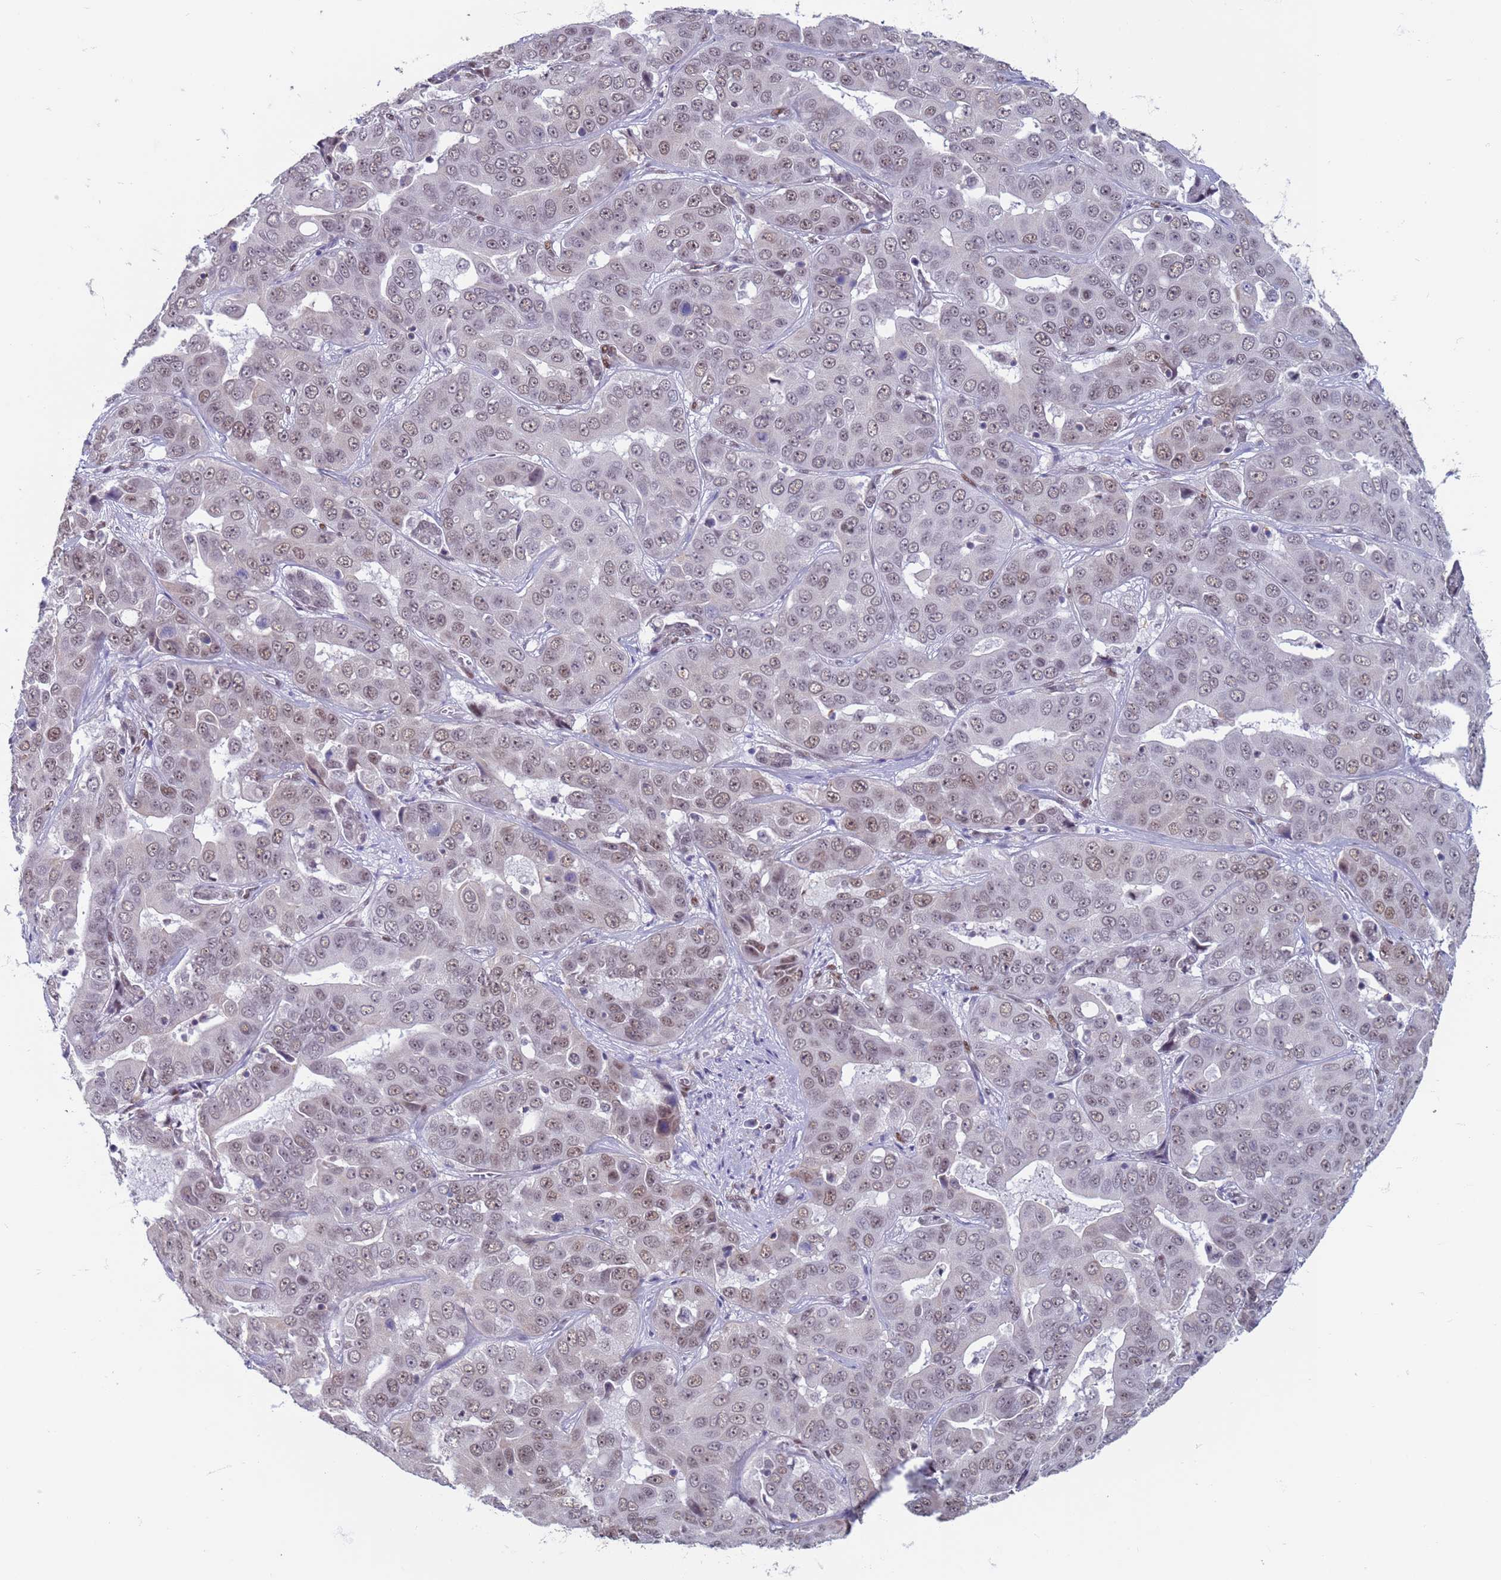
{"staining": {"intensity": "weak", "quantity": ">75%", "location": "nuclear"}, "tissue": "liver cancer", "cell_type": "Tumor cells", "image_type": "cancer", "snomed": [{"axis": "morphology", "description": "Cholangiocarcinoma"}, {"axis": "topography", "description": "Liver"}], "caption": "Cholangiocarcinoma (liver) stained for a protein (brown) reveals weak nuclear positive expression in about >75% of tumor cells.", "gene": "SAE1", "patient": {"sex": "female", "age": 52}}